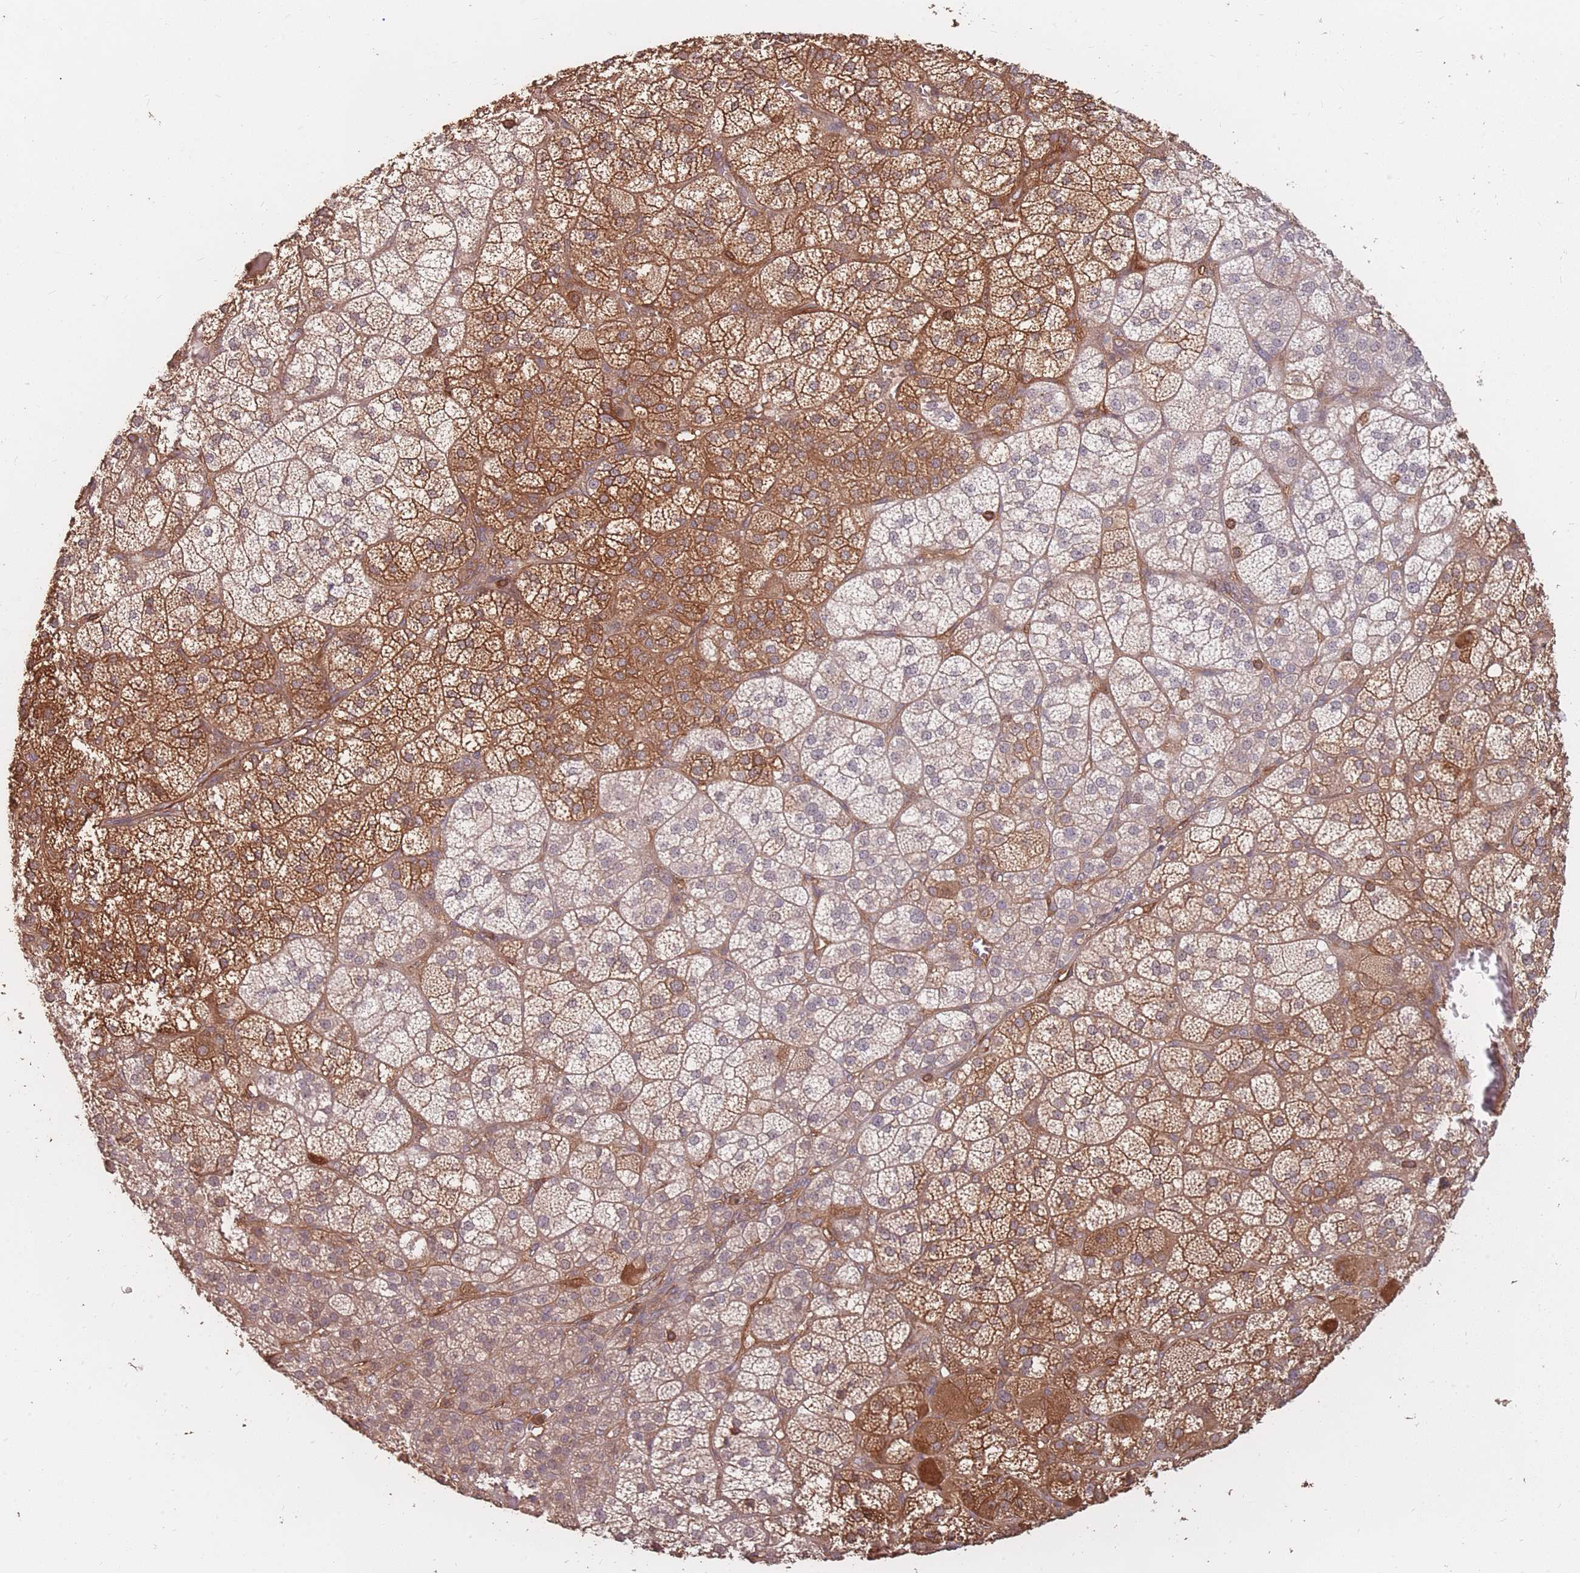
{"staining": {"intensity": "moderate", "quantity": ">75%", "location": "cytoplasmic/membranous"}, "tissue": "adrenal gland", "cell_type": "Glandular cells", "image_type": "normal", "snomed": [{"axis": "morphology", "description": "Normal tissue, NOS"}, {"axis": "topography", "description": "Adrenal gland"}], "caption": "Immunohistochemistry (IHC) staining of normal adrenal gland, which exhibits medium levels of moderate cytoplasmic/membranous positivity in about >75% of glandular cells indicating moderate cytoplasmic/membranous protein staining. The staining was performed using DAB (3,3'-diaminobenzidine) (brown) for protein detection and nuclei were counterstained in hematoxylin (blue).", "gene": "PLS3", "patient": {"sex": "female", "age": 60}}